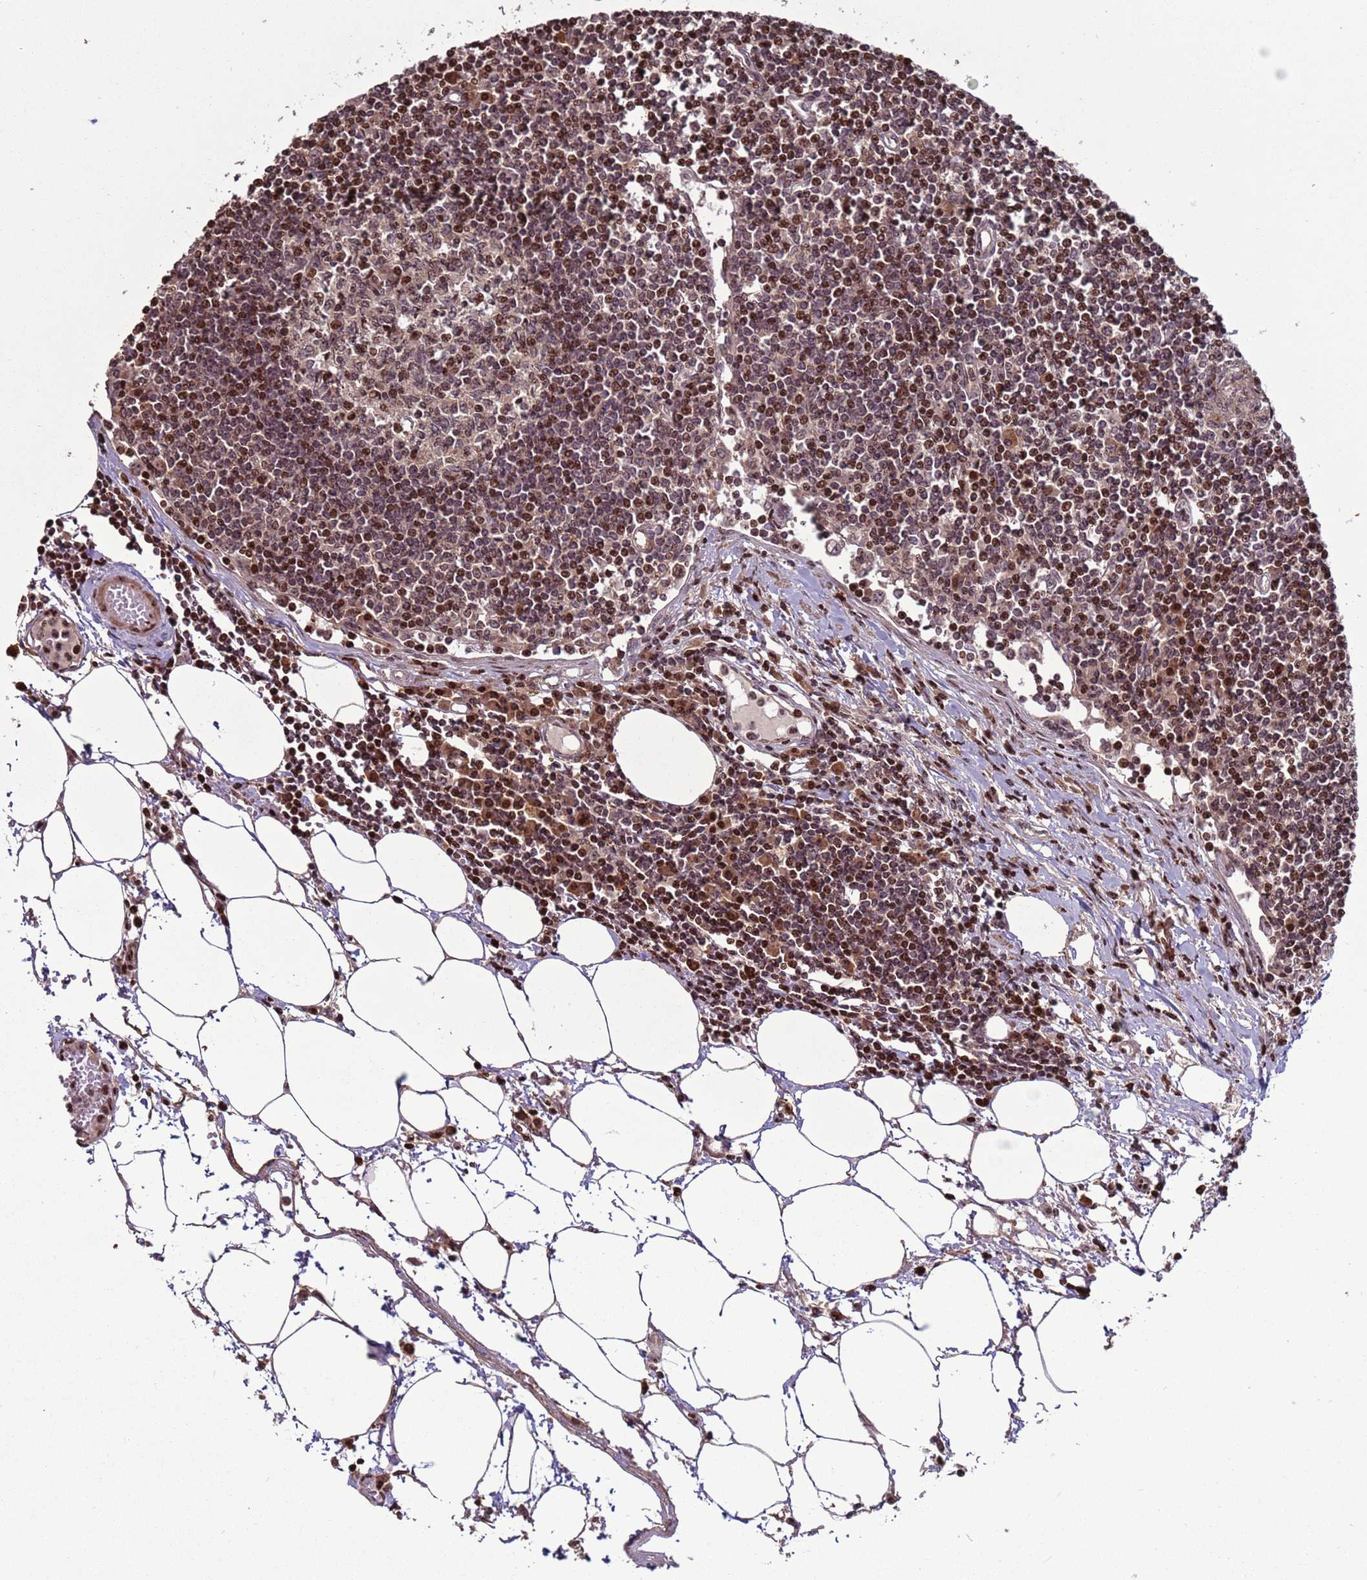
{"staining": {"intensity": "moderate", "quantity": "25%-75%", "location": "nuclear"}, "tissue": "lymph node", "cell_type": "Germinal center cells", "image_type": "normal", "snomed": [{"axis": "morphology", "description": "Adenocarcinoma, NOS"}, {"axis": "topography", "description": "Lymph node"}], "caption": "IHC (DAB) staining of normal human lymph node shows moderate nuclear protein staining in about 25%-75% of germinal center cells.", "gene": "HGH1", "patient": {"sex": "female", "age": 62}}